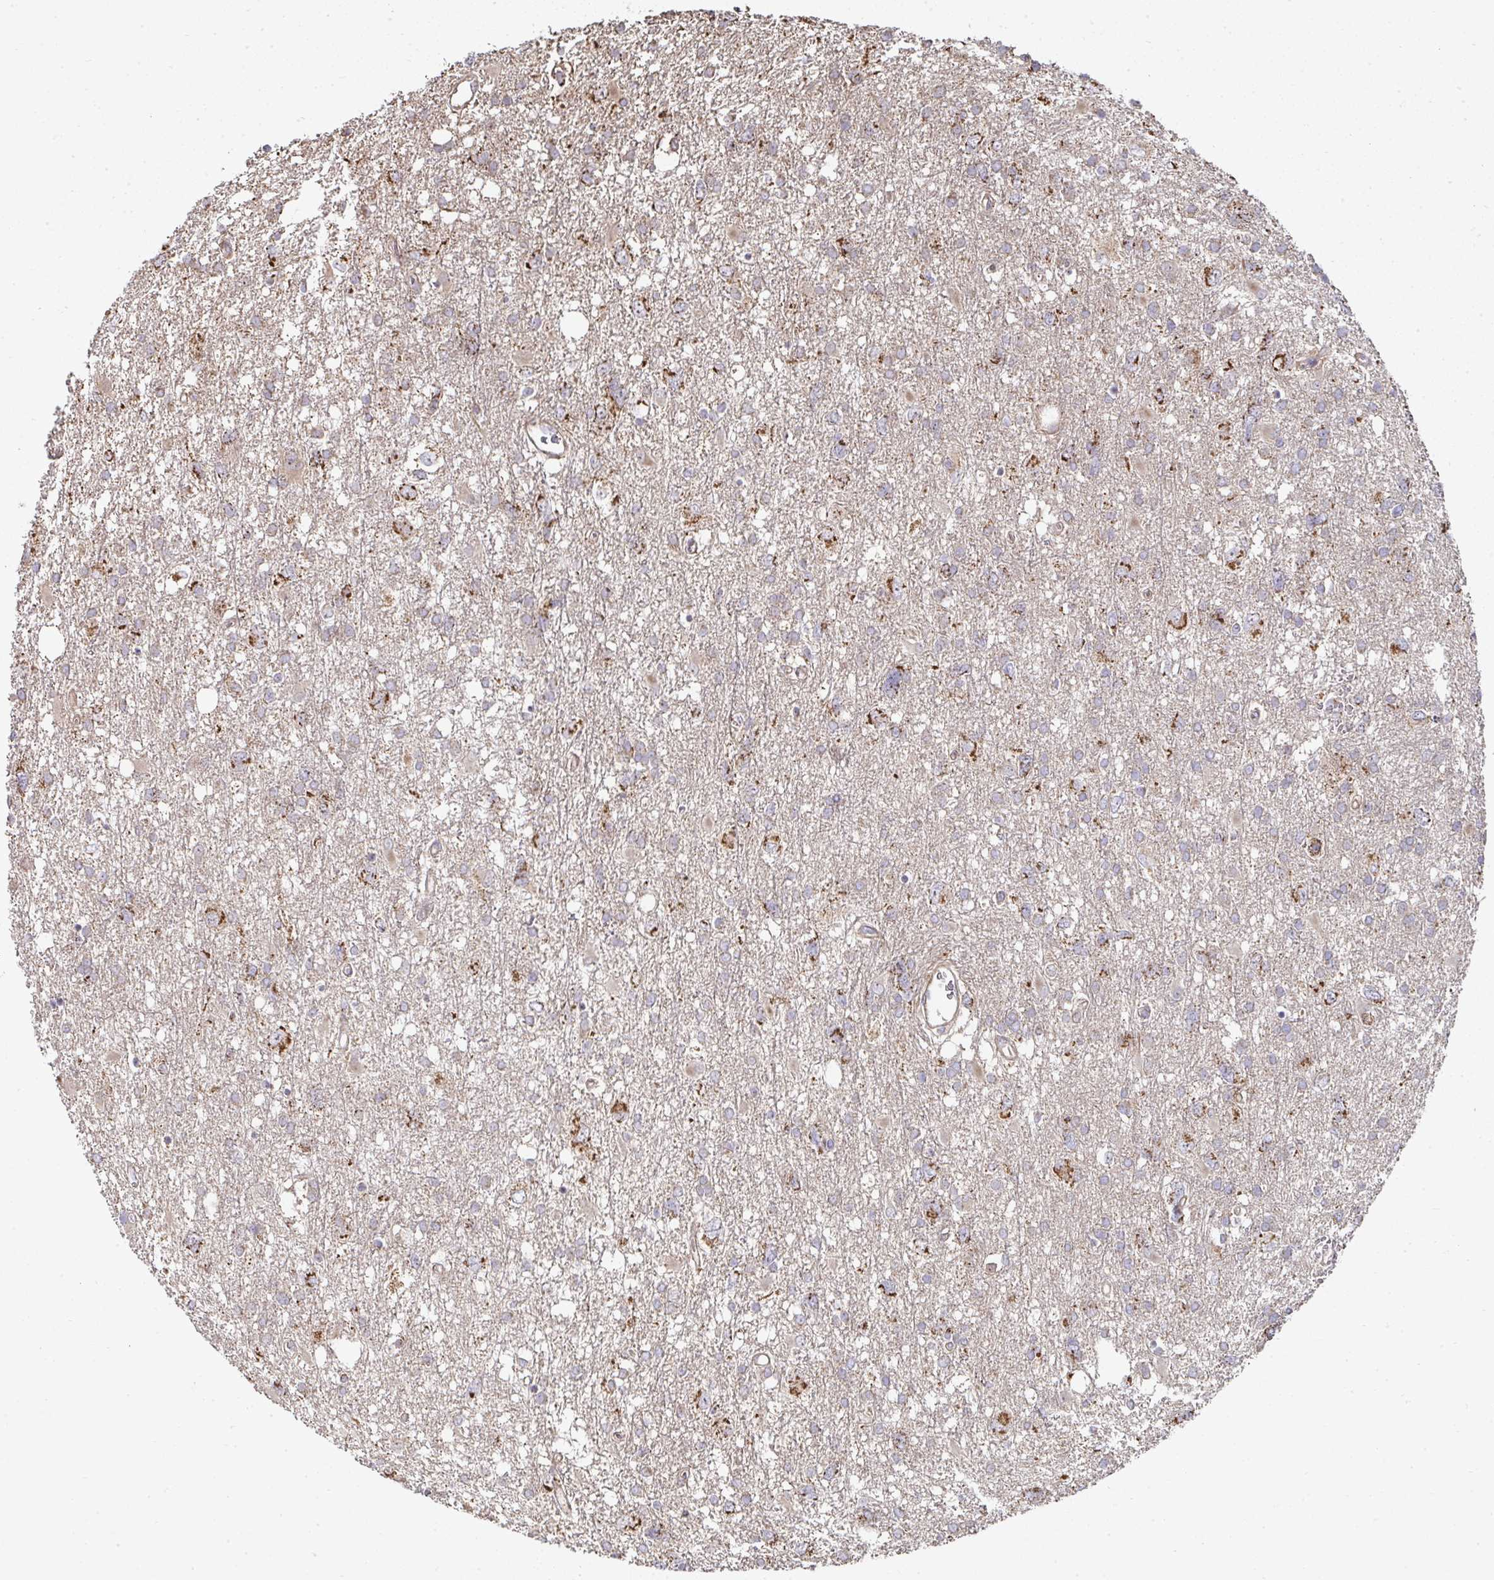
{"staining": {"intensity": "moderate", "quantity": "25%-75%", "location": "cytoplasmic/membranous"}, "tissue": "glioma", "cell_type": "Tumor cells", "image_type": "cancer", "snomed": [{"axis": "morphology", "description": "Glioma, malignant, High grade"}, {"axis": "topography", "description": "Brain"}], "caption": "Tumor cells demonstrate medium levels of moderate cytoplasmic/membranous expression in about 25%-75% of cells in human malignant glioma (high-grade). (DAB (3,3'-diaminobenzidine) IHC, brown staining for protein, blue staining for nuclei).", "gene": "AGTPBP1", "patient": {"sex": "male", "age": 61}}